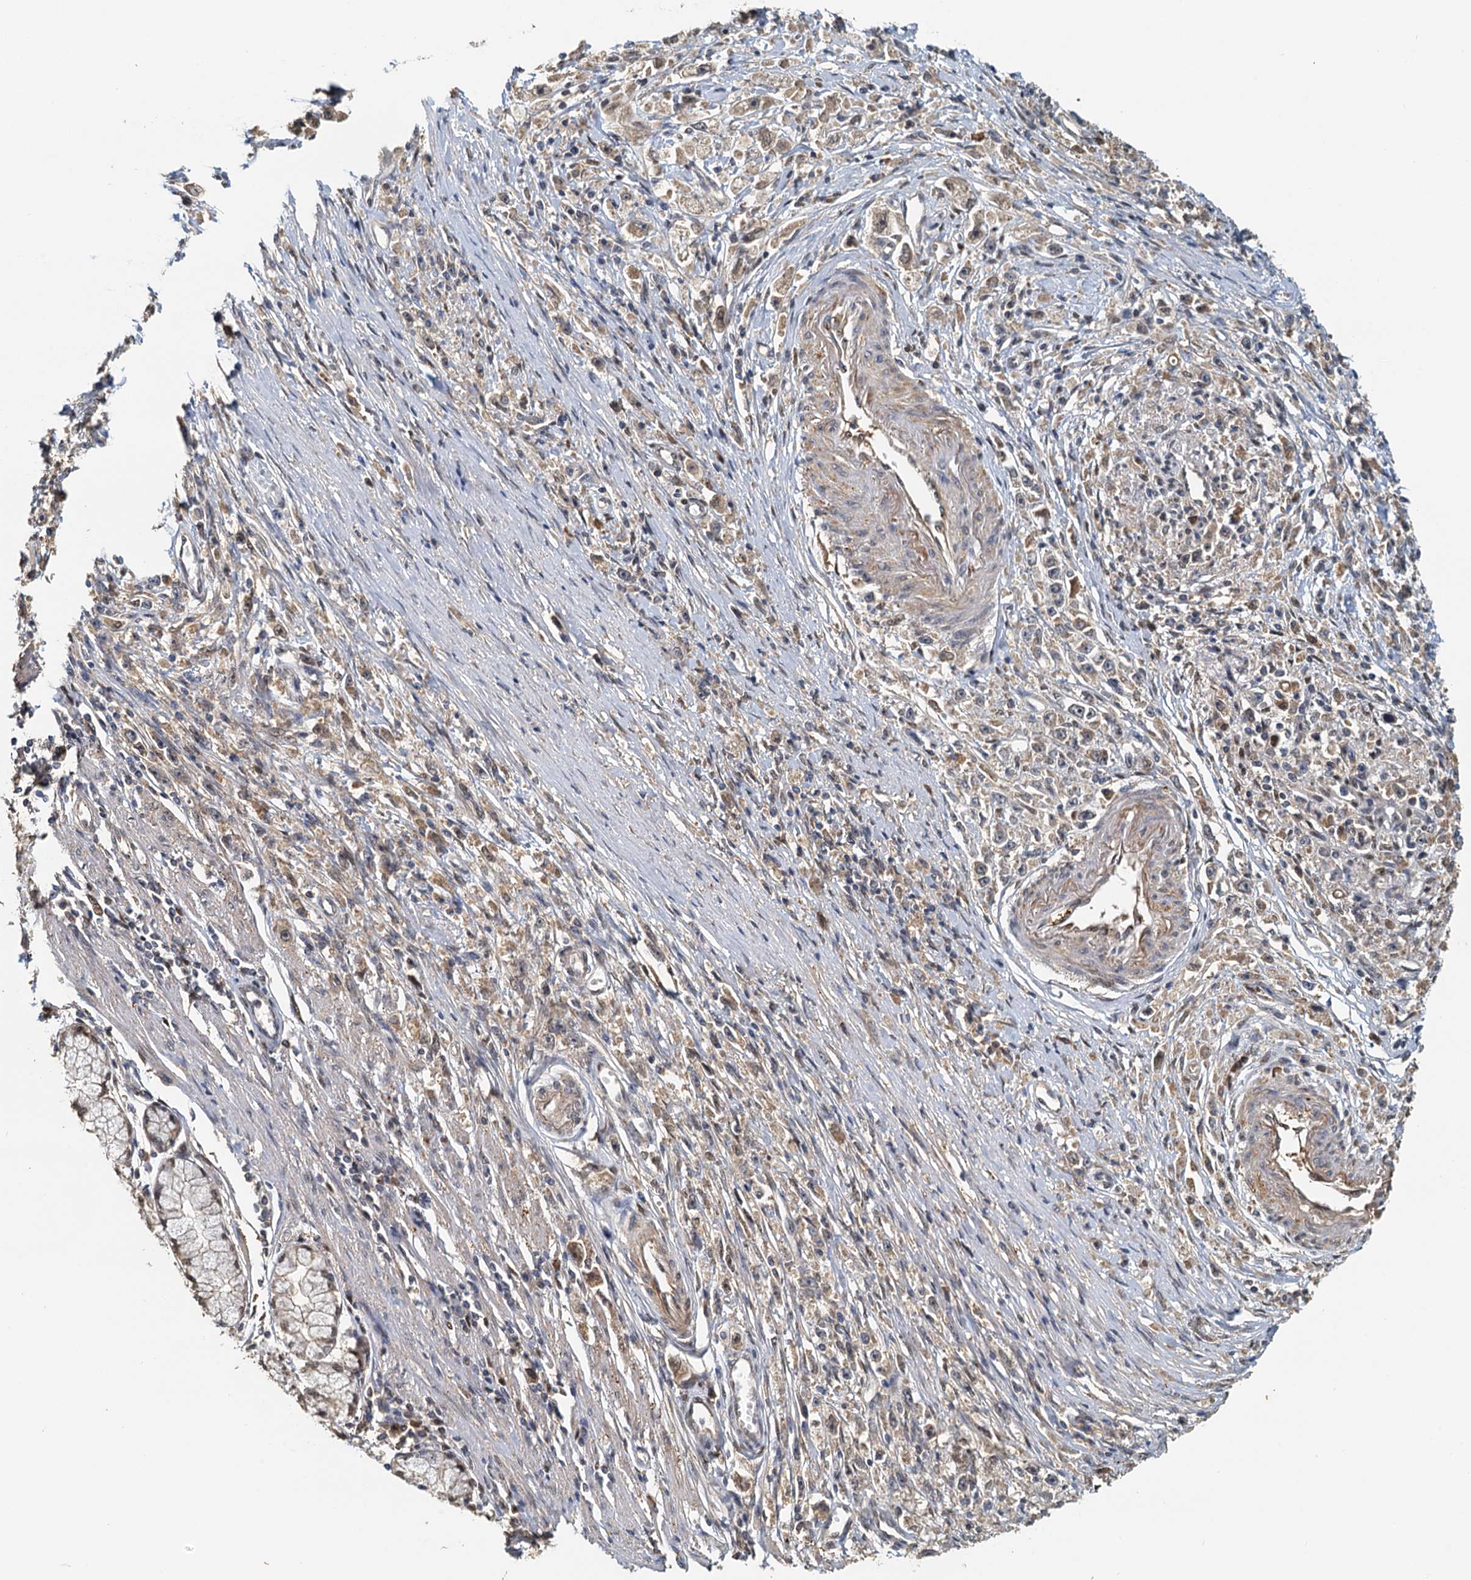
{"staining": {"intensity": "weak", "quantity": "<25%", "location": "cytoplasmic/membranous"}, "tissue": "stomach cancer", "cell_type": "Tumor cells", "image_type": "cancer", "snomed": [{"axis": "morphology", "description": "Adenocarcinoma, NOS"}, {"axis": "topography", "description": "Stomach"}], "caption": "Immunohistochemical staining of human adenocarcinoma (stomach) displays no significant staining in tumor cells.", "gene": "UBL7", "patient": {"sex": "female", "age": 59}}